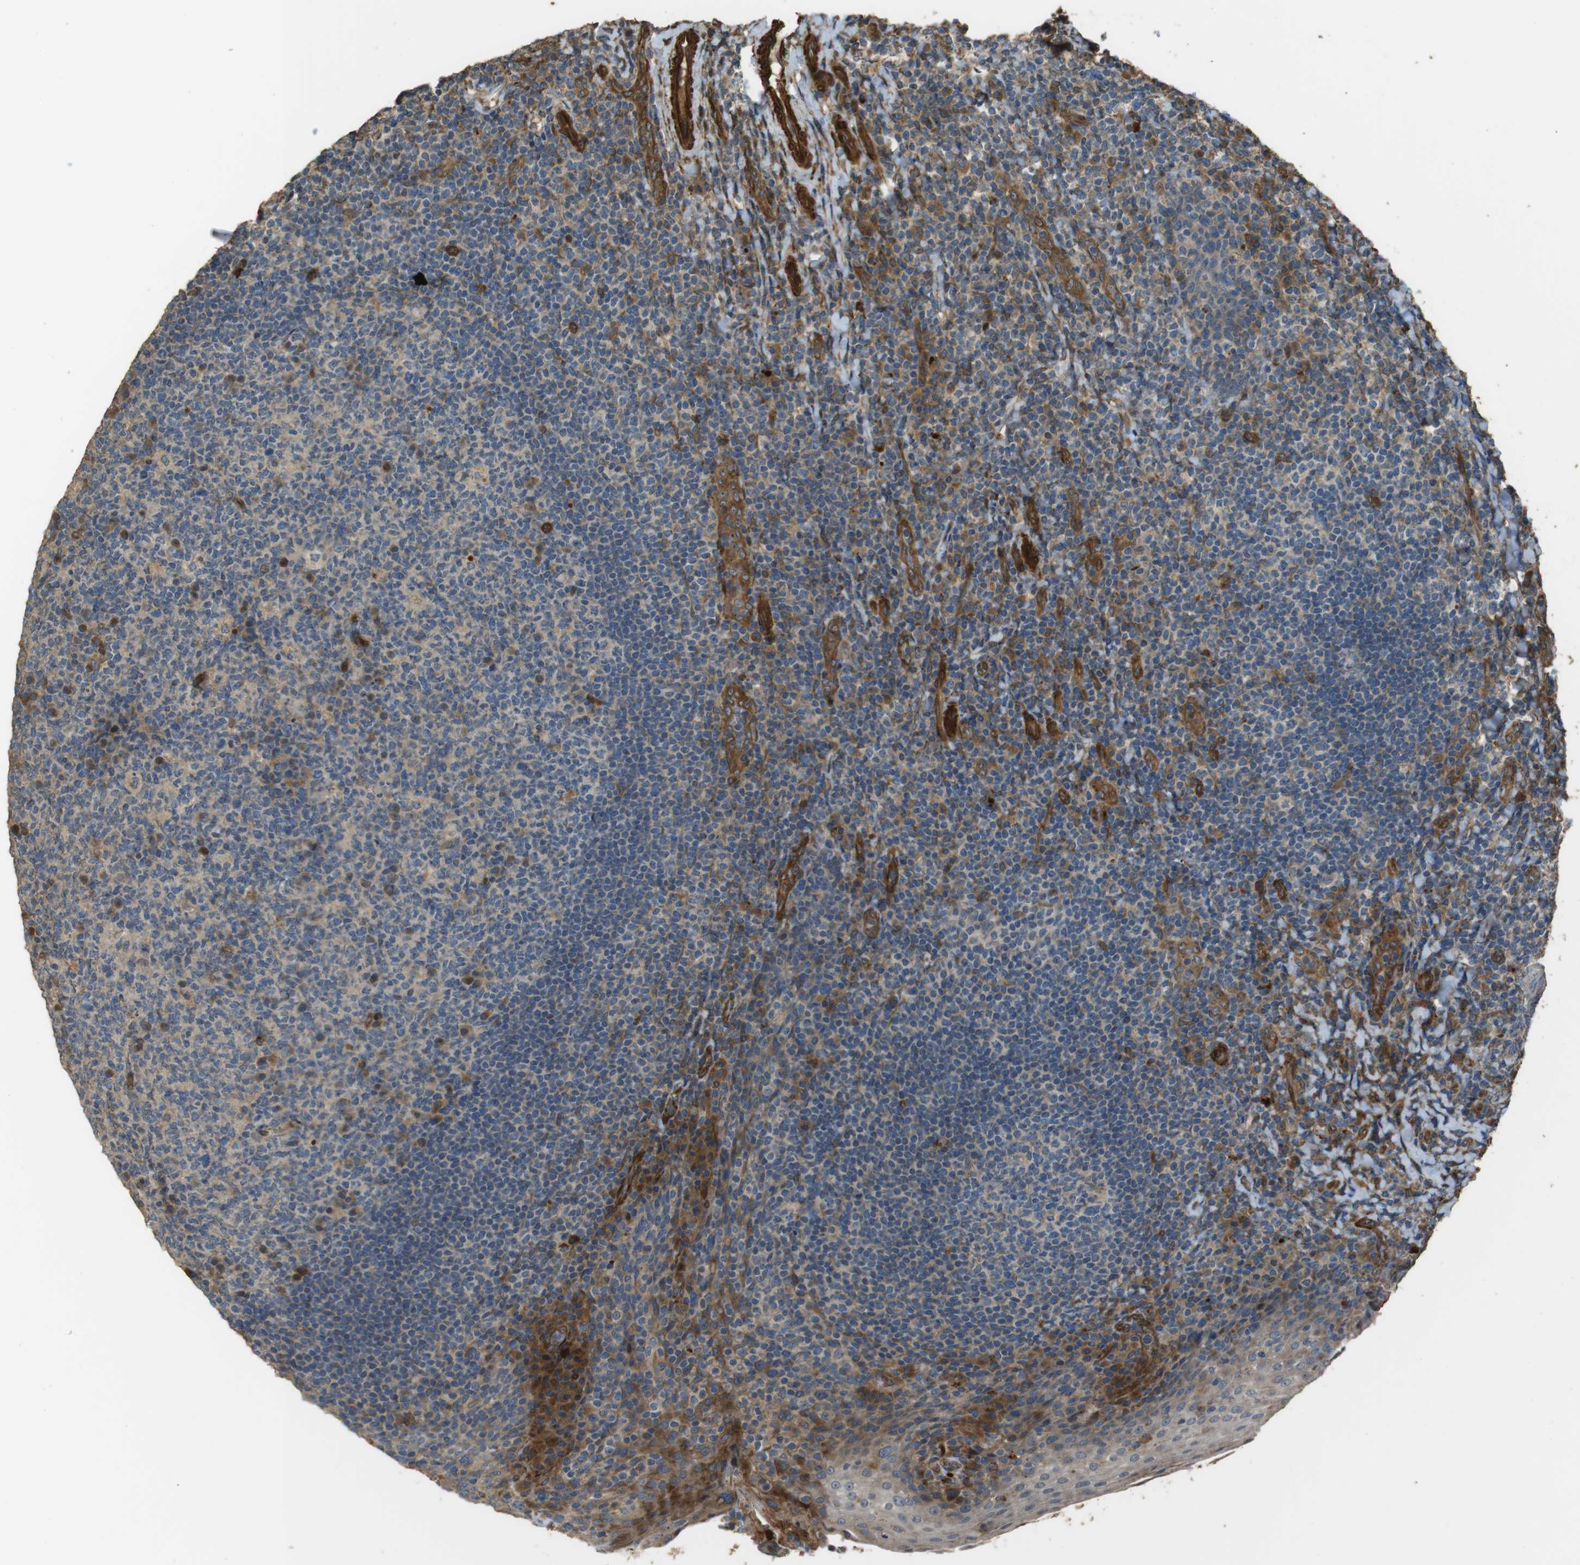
{"staining": {"intensity": "weak", "quantity": "25%-75%", "location": "cytoplasmic/membranous"}, "tissue": "tonsil", "cell_type": "Germinal center cells", "image_type": "normal", "snomed": [{"axis": "morphology", "description": "Normal tissue, NOS"}, {"axis": "topography", "description": "Tonsil"}], "caption": "Immunohistochemical staining of normal tonsil demonstrates weak cytoplasmic/membranous protein staining in approximately 25%-75% of germinal center cells.", "gene": "MSRB3", "patient": {"sex": "male", "age": 17}}